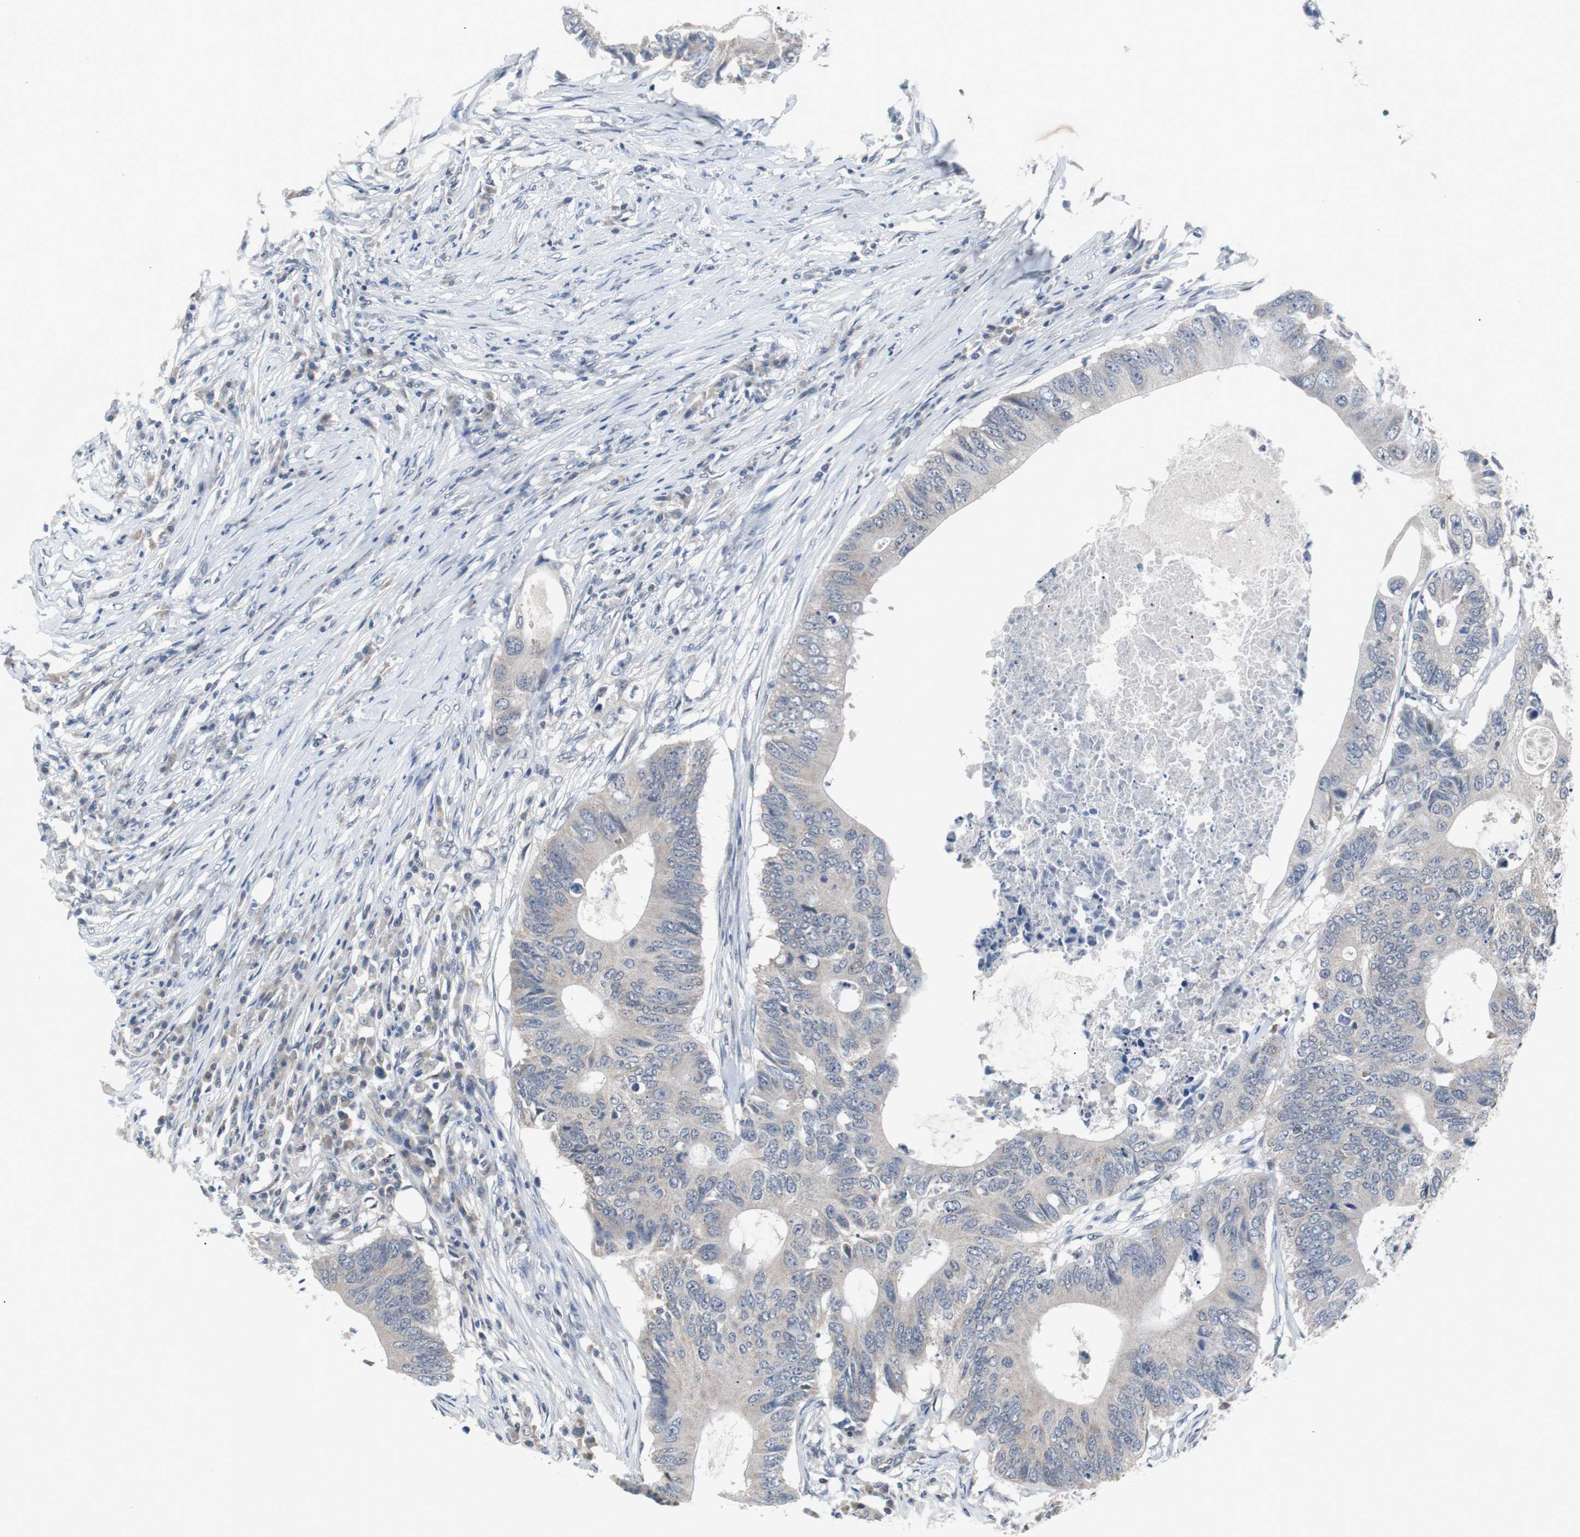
{"staining": {"intensity": "weak", "quantity": "<25%", "location": "cytoplasmic/membranous"}, "tissue": "colorectal cancer", "cell_type": "Tumor cells", "image_type": "cancer", "snomed": [{"axis": "morphology", "description": "Adenocarcinoma, NOS"}, {"axis": "topography", "description": "Colon"}], "caption": "This histopathology image is of colorectal cancer (adenocarcinoma) stained with IHC to label a protein in brown with the nuclei are counter-stained blue. There is no positivity in tumor cells.", "gene": "TP63", "patient": {"sex": "male", "age": 71}}